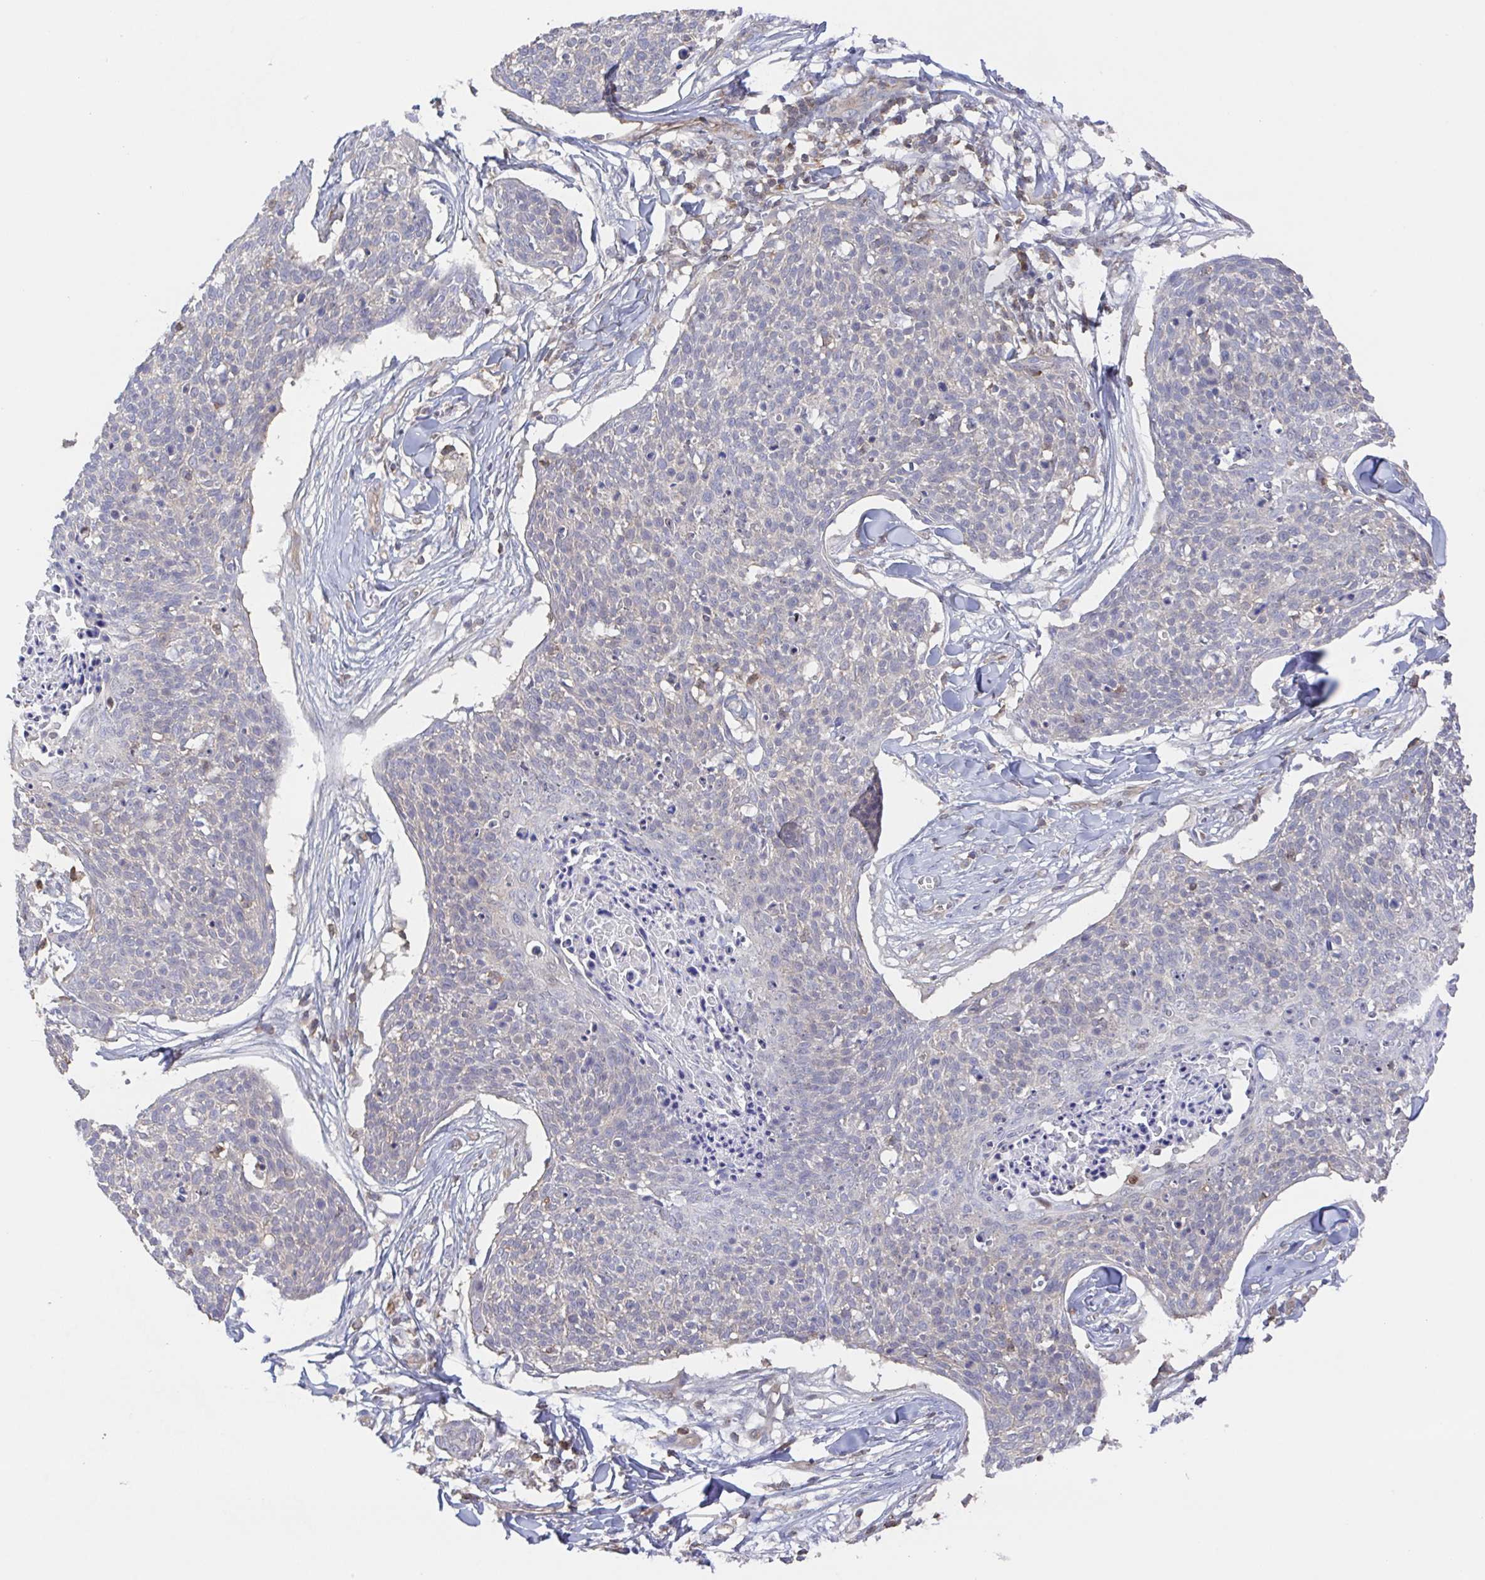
{"staining": {"intensity": "negative", "quantity": "none", "location": "none"}, "tissue": "skin cancer", "cell_type": "Tumor cells", "image_type": "cancer", "snomed": [{"axis": "morphology", "description": "Squamous cell carcinoma, NOS"}, {"axis": "topography", "description": "Skin"}, {"axis": "topography", "description": "Vulva"}], "caption": "High magnification brightfield microscopy of skin cancer (squamous cell carcinoma) stained with DAB (3,3'-diaminobenzidine) (brown) and counterstained with hematoxylin (blue): tumor cells show no significant positivity.", "gene": "AGFG2", "patient": {"sex": "female", "age": 75}}